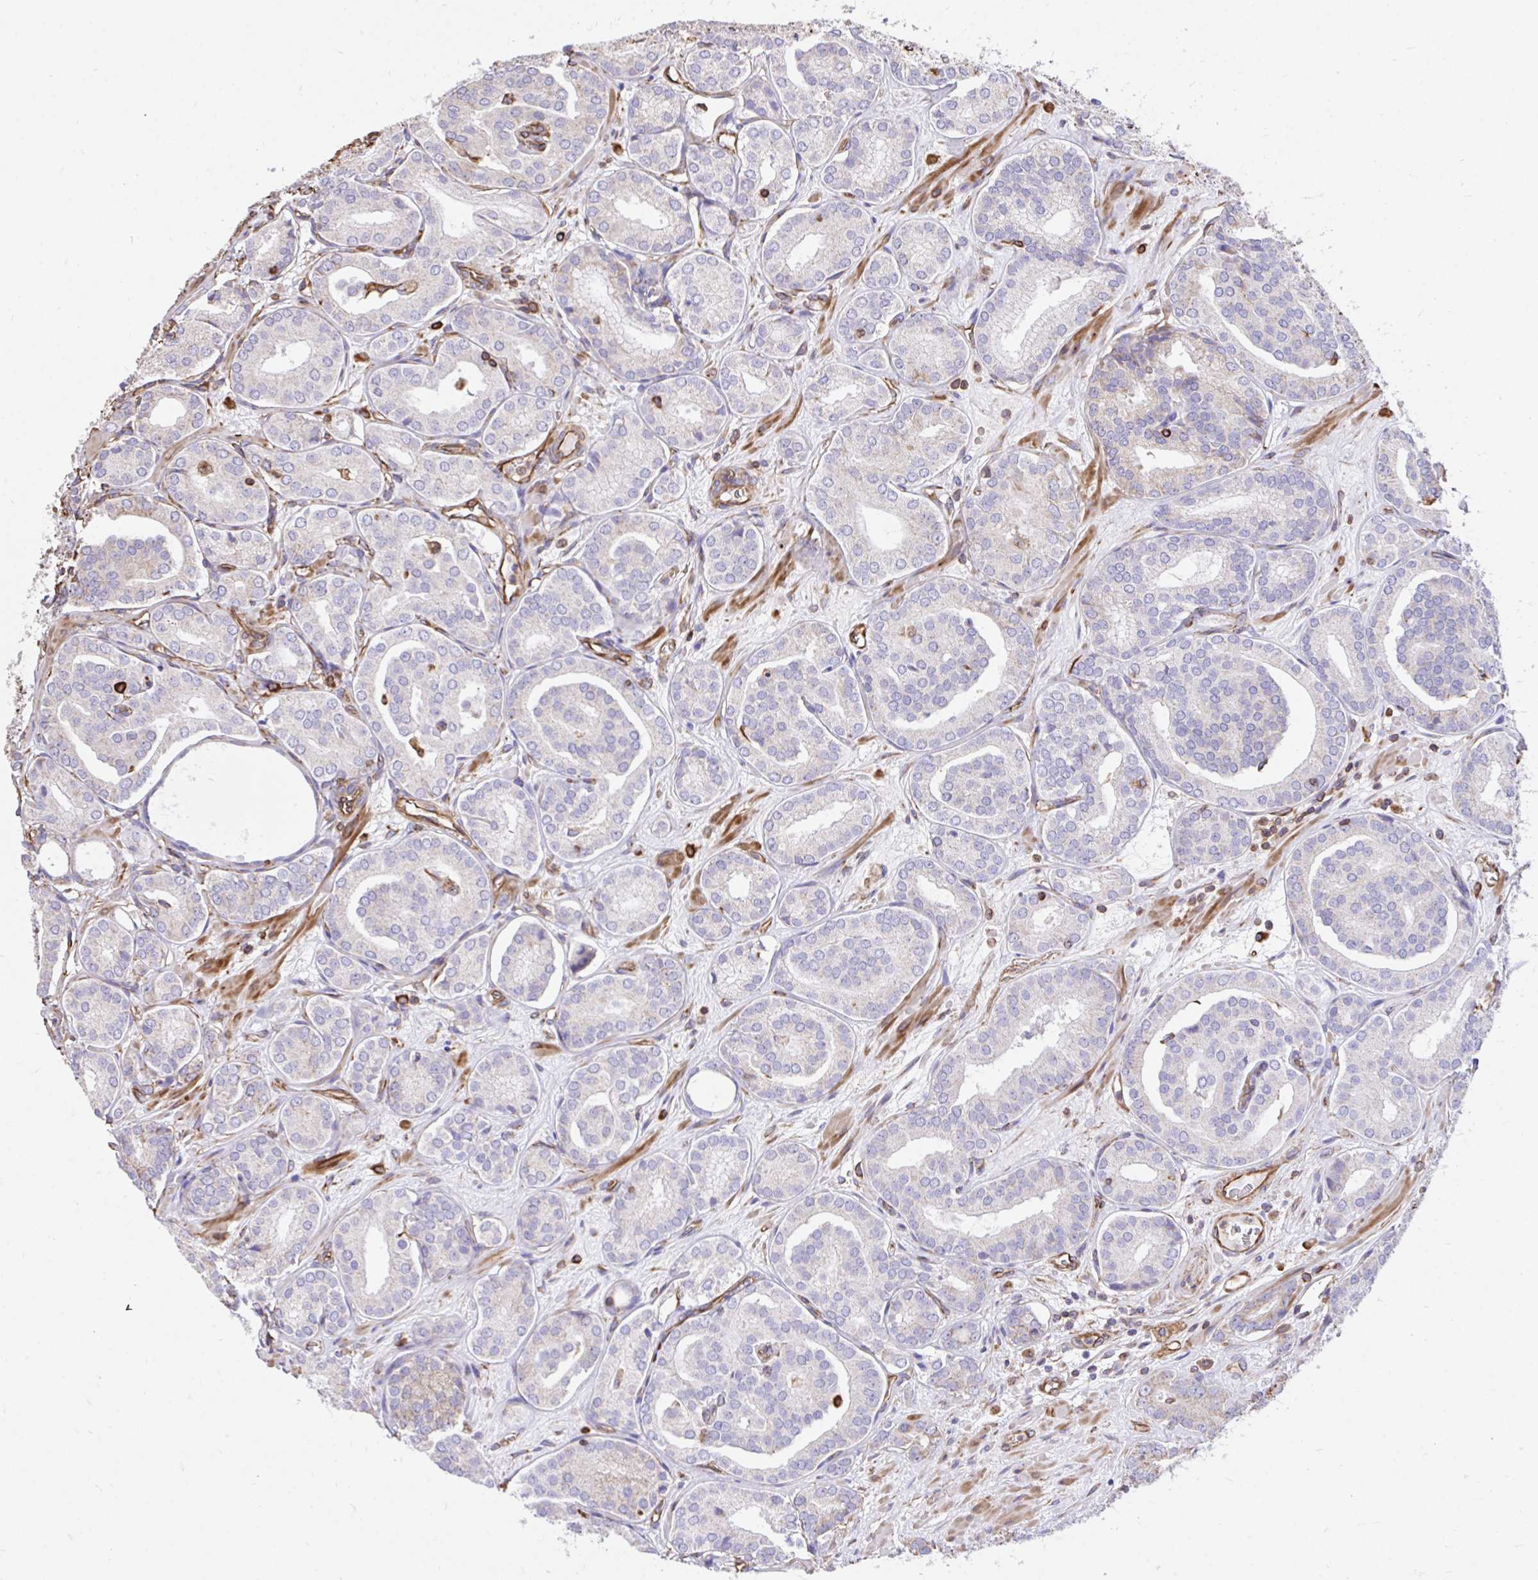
{"staining": {"intensity": "negative", "quantity": "none", "location": "none"}, "tissue": "prostate cancer", "cell_type": "Tumor cells", "image_type": "cancer", "snomed": [{"axis": "morphology", "description": "Adenocarcinoma, High grade"}, {"axis": "topography", "description": "Prostate"}], "caption": "The micrograph displays no significant positivity in tumor cells of prostate cancer (high-grade adenocarcinoma). (Brightfield microscopy of DAB immunohistochemistry (IHC) at high magnification).", "gene": "RNF103", "patient": {"sex": "male", "age": 66}}